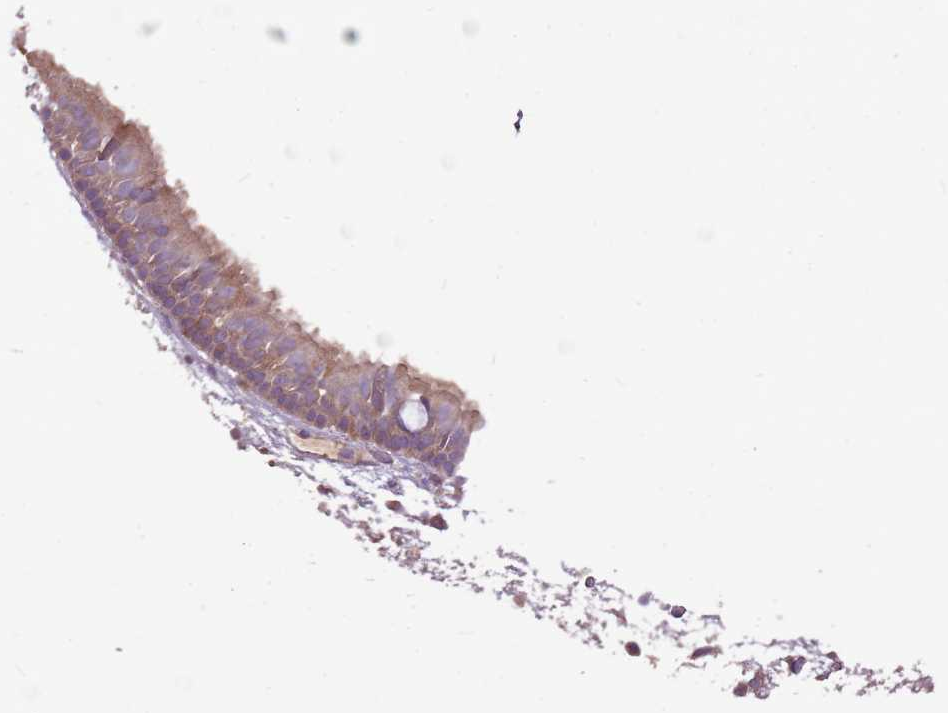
{"staining": {"intensity": "moderate", "quantity": ">75%", "location": "cytoplasmic/membranous"}, "tissue": "nasopharynx", "cell_type": "Respiratory epithelial cells", "image_type": "normal", "snomed": [{"axis": "morphology", "description": "Normal tissue, NOS"}, {"axis": "morphology", "description": "Inflammation, NOS"}, {"axis": "morphology", "description": "Malignant melanoma, Metastatic site"}, {"axis": "topography", "description": "Nasopharynx"}], "caption": "Respiratory epithelial cells reveal moderate cytoplasmic/membranous positivity in about >75% of cells in normal nasopharynx. (DAB IHC, brown staining for protein, blue staining for nuclei).", "gene": "ANKRD24", "patient": {"sex": "male", "age": 70}}